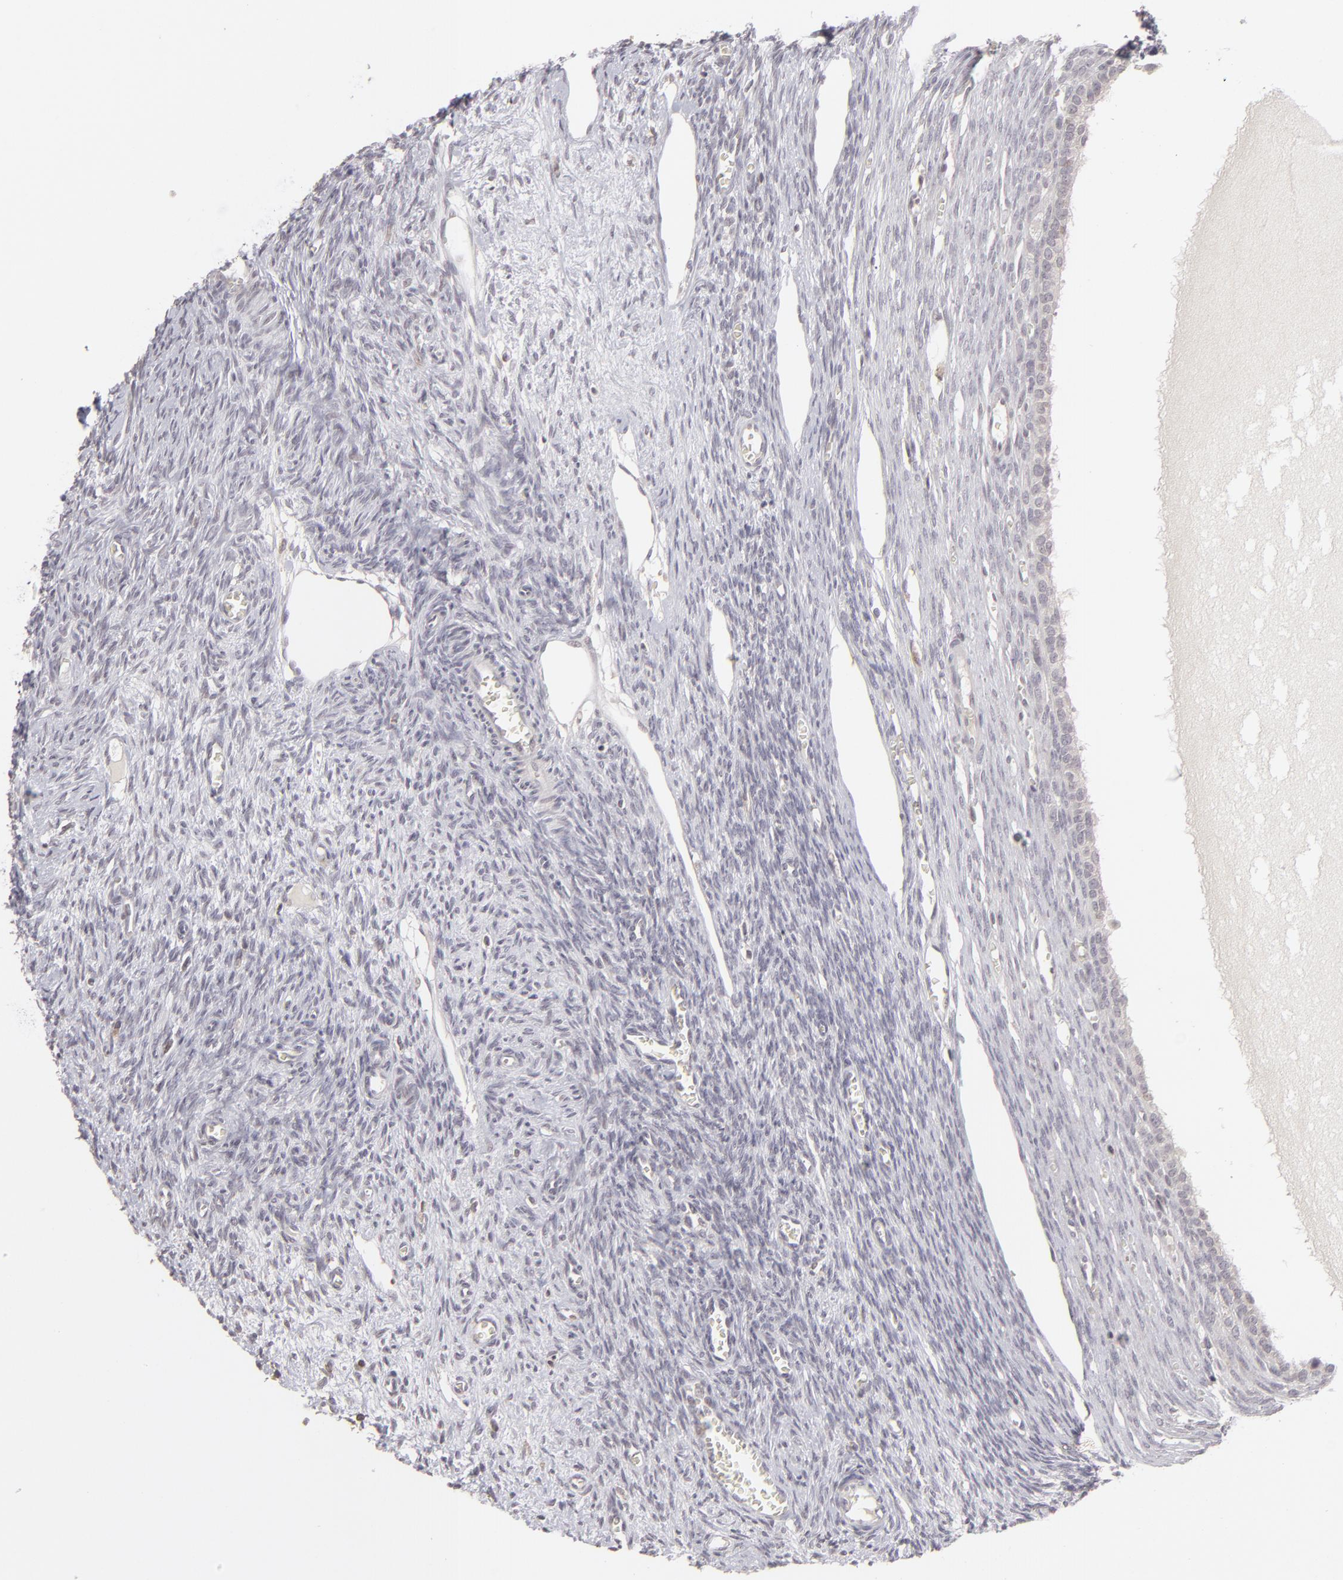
{"staining": {"intensity": "negative", "quantity": "none", "location": "none"}, "tissue": "ovary", "cell_type": "Follicle cells", "image_type": "normal", "snomed": [{"axis": "morphology", "description": "Normal tissue, NOS"}, {"axis": "topography", "description": "Ovary"}], "caption": "This is a image of immunohistochemistry (IHC) staining of normal ovary, which shows no staining in follicle cells.", "gene": "CLDN2", "patient": {"sex": "female", "age": 27}}